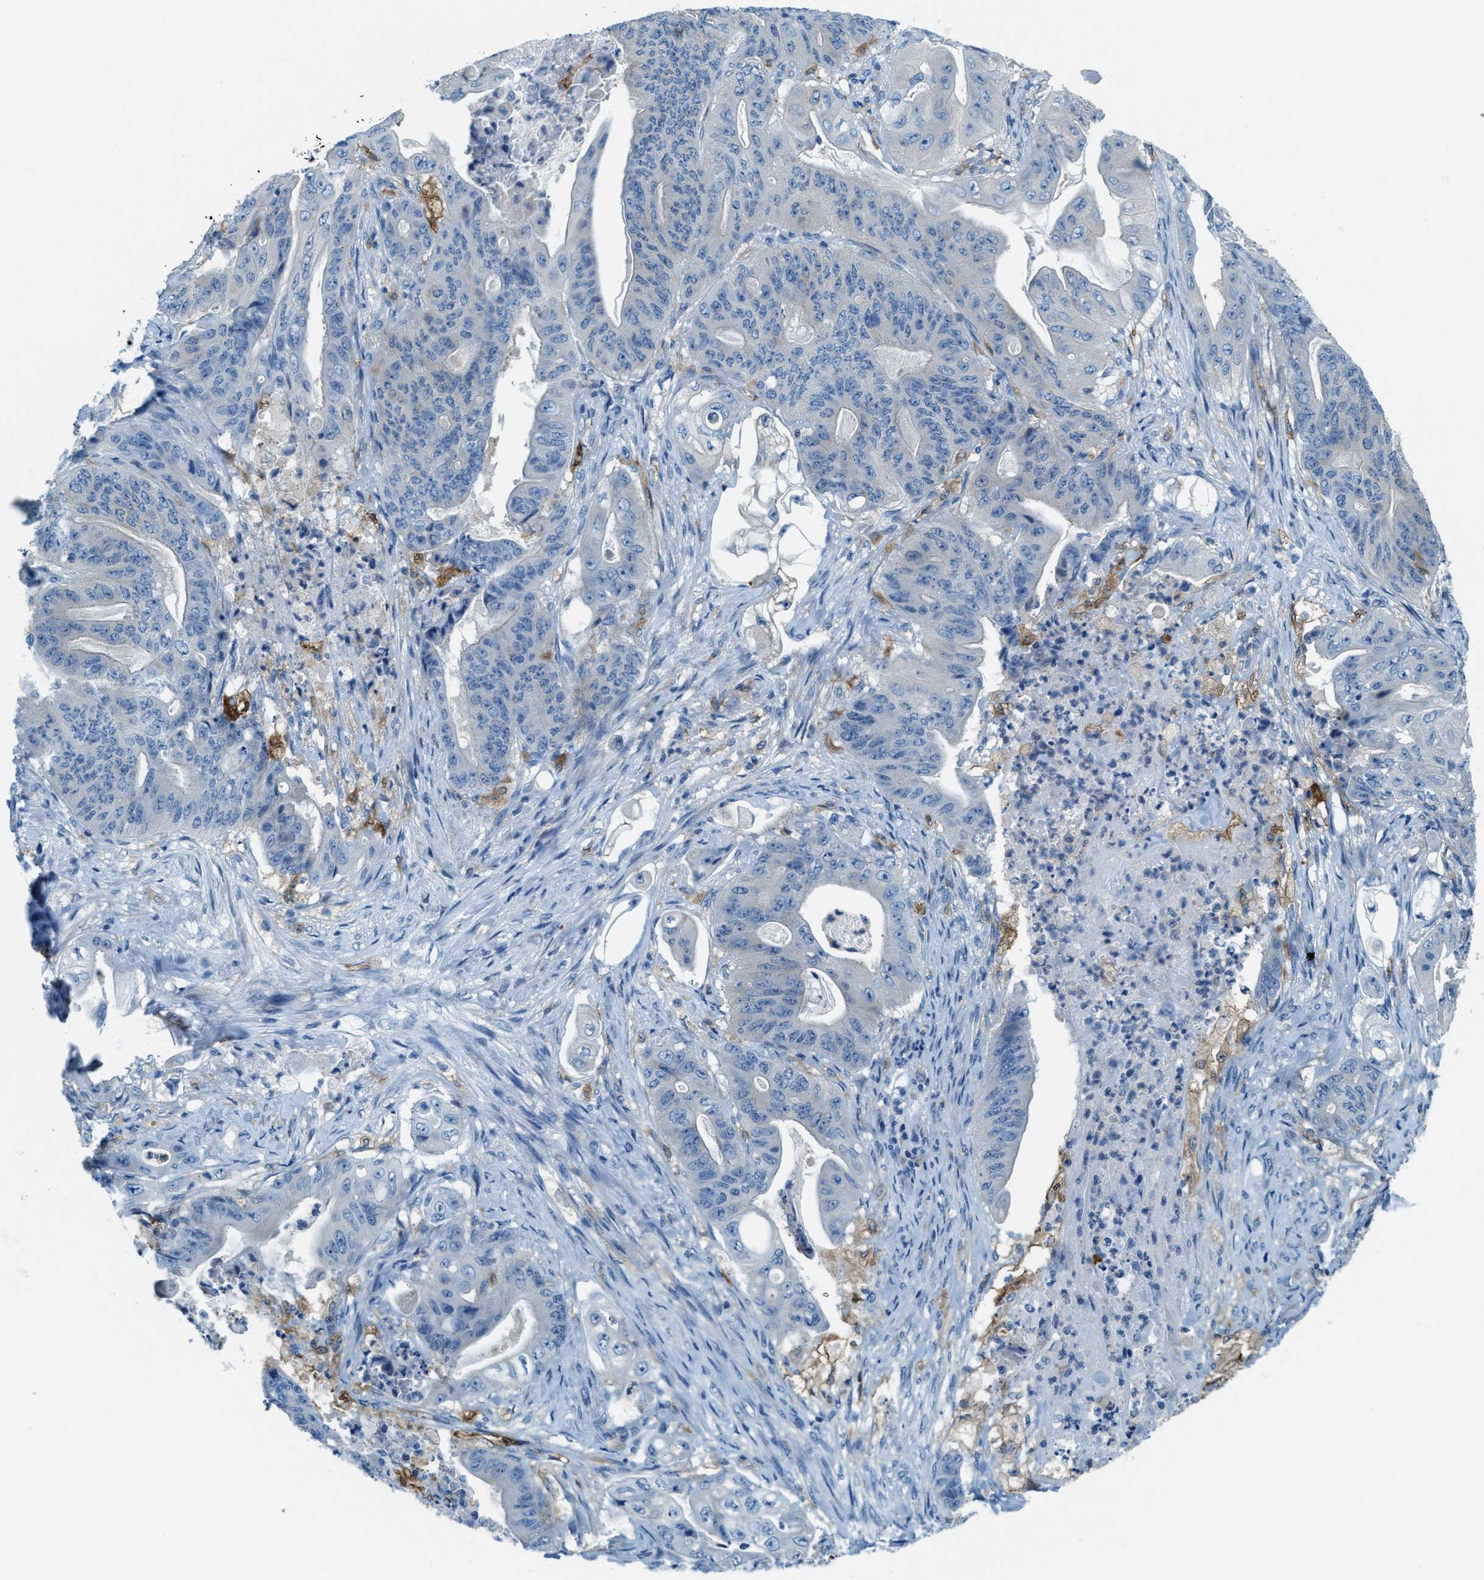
{"staining": {"intensity": "moderate", "quantity": "<25%", "location": "cytoplasmic/membranous"}, "tissue": "stomach cancer", "cell_type": "Tumor cells", "image_type": "cancer", "snomed": [{"axis": "morphology", "description": "Adenocarcinoma, NOS"}, {"axis": "topography", "description": "Stomach"}], "caption": "Stomach cancer (adenocarcinoma) tissue exhibits moderate cytoplasmic/membranous staining in approximately <25% of tumor cells", "gene": "MATCAP2", "patient": {"sex": "female", "age": 73}}